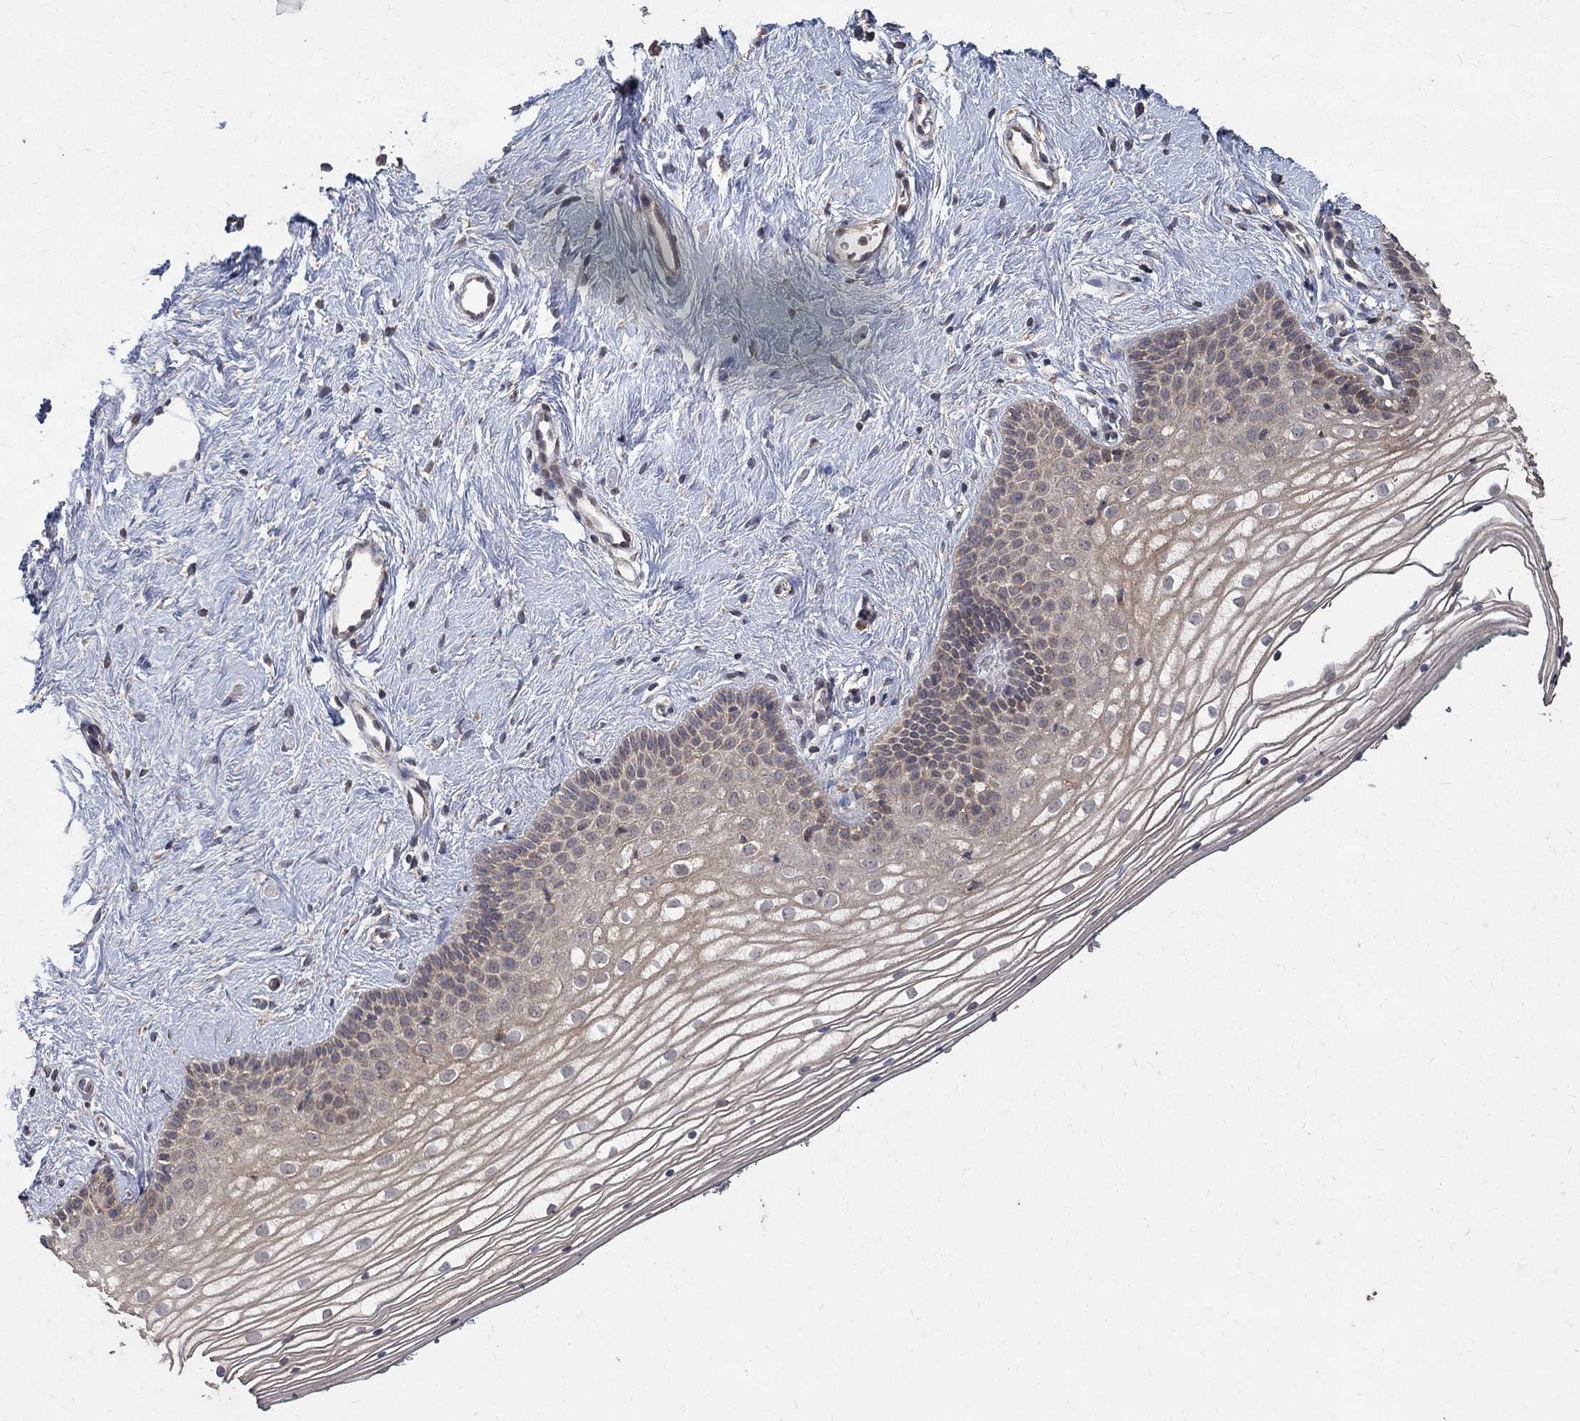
{"staining": {"intensity": "weak", "quantity": "25%-75%", "location": "cytoplasmic/membranous"}, "tissue": "vagina", "cell_type": "Squamous epithelial cells", "image_type": "normal", "snomed": [{"axis": "morphology", "description": "Normal tissue, NOS"}, {"axis": "topography", "description": "Vagina"}], "caption": "IHC (DAB (3,3'-diaminobenzidine)) staining of benign human vagina exhibits weak cytoplasmic/membranous protein staining in approximately 25%-75% of squamous epithelial cells.", "gene": "C17orf75", "patient": {"sex": "female", "age": 36}}